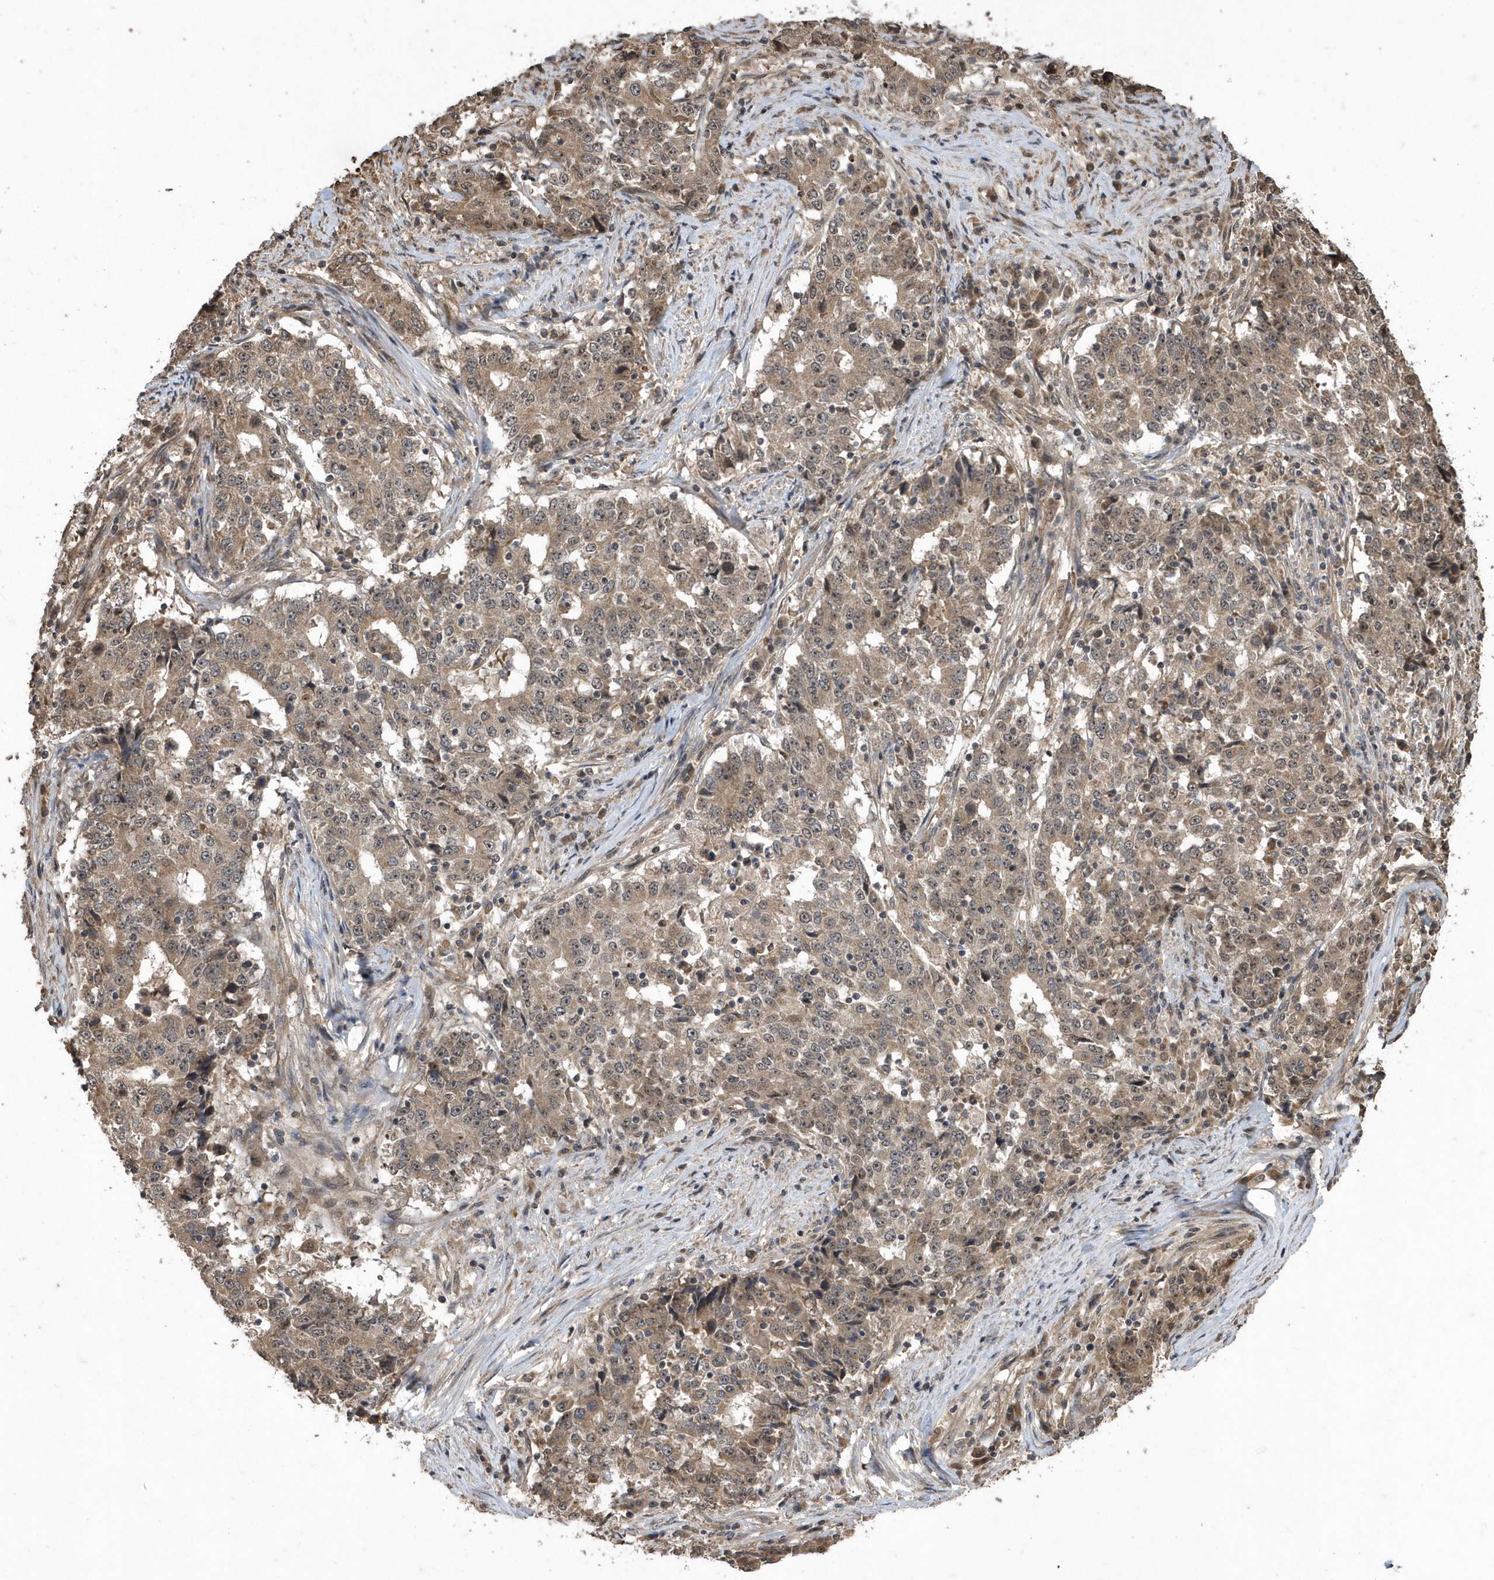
{"staining": {"intensity": "weak", "quantity": ">75%", "location": "cytoplasmic/membranous,nuclear"}, "tissue": "stomach cancer", "cell_type": "Tumor cells", "image_type": "cancer", "snomed": [{"axis": "morphology", "description": "Adenocarcinoma, NOS"}, {"axis": "topography", "description": "Stomach"}], "caption": "There is low levels of weak cytoplasmic/membranous and nuclear expression in tumor cells of stomach cancer (adenocarcinoma), as demonstrated by immunohistochemical staining (brown color).", "gene": "WASHC5", "patient": {"sex": "male", "age": 59}}